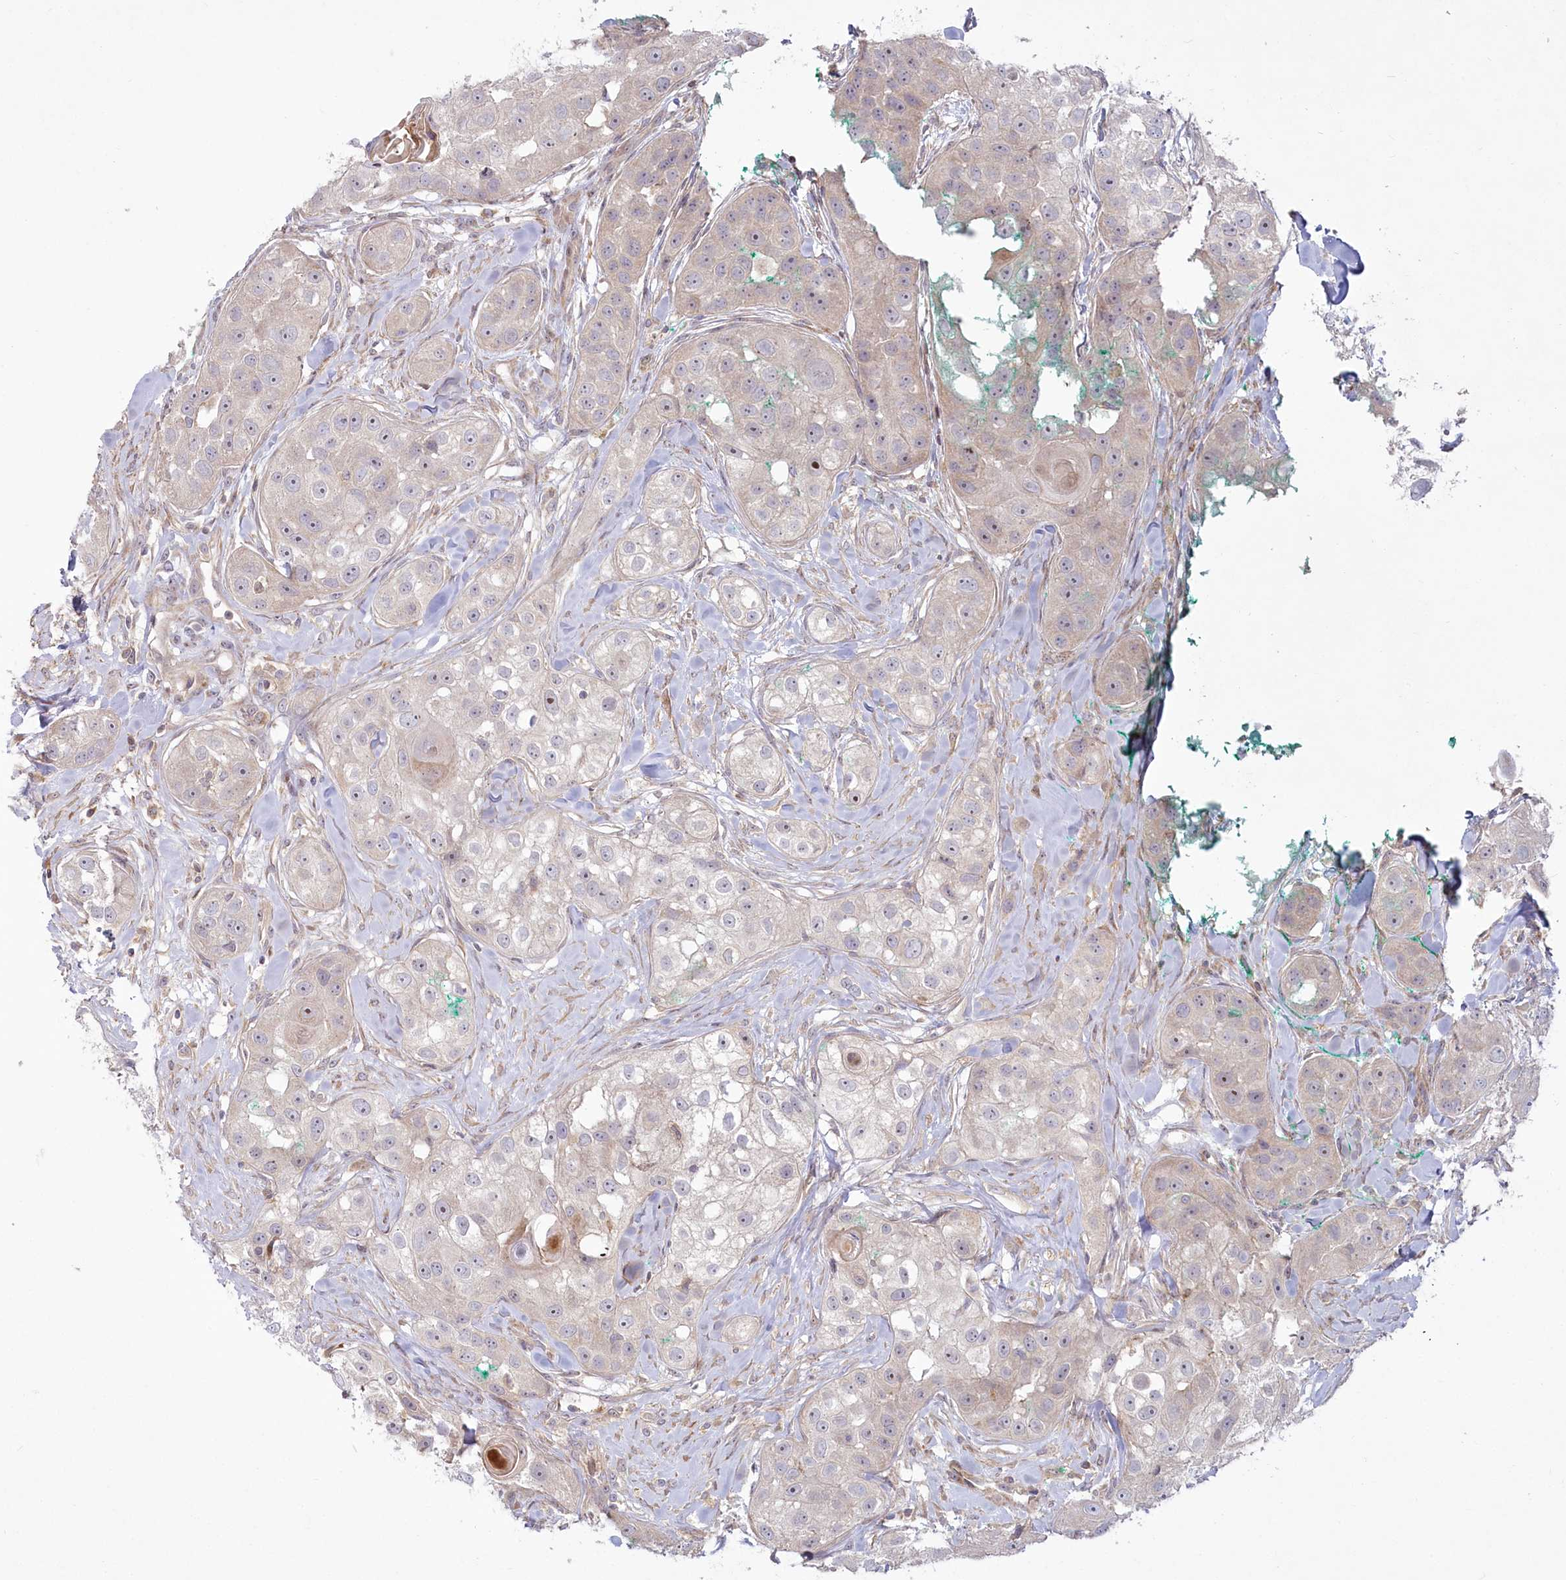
{"staining": {"intensity": "weak", "quantity": "<25%", "location": "cytoplasmic/membranous,nuclear"}, "tissue": "head and neck cancer", "cell_type": "Tumor cells", "image_type": "cancer", "snomed": [{"axis": "morphology", "description": "Normal tissue, NOS"}, {"axis": "morphology", "description": "Squamous cell carcinoma, NOS"}, {"axis": "topography", "description": "Skeletal muscle"}, {"axis": "topography", "description": "Head-Neck"}], "caption": "There is no significant expression in tumor cells of head and neck squamous cell carcinoma.", "gene": "MTG1", "patient": {"sex": "male", "age": 51}}